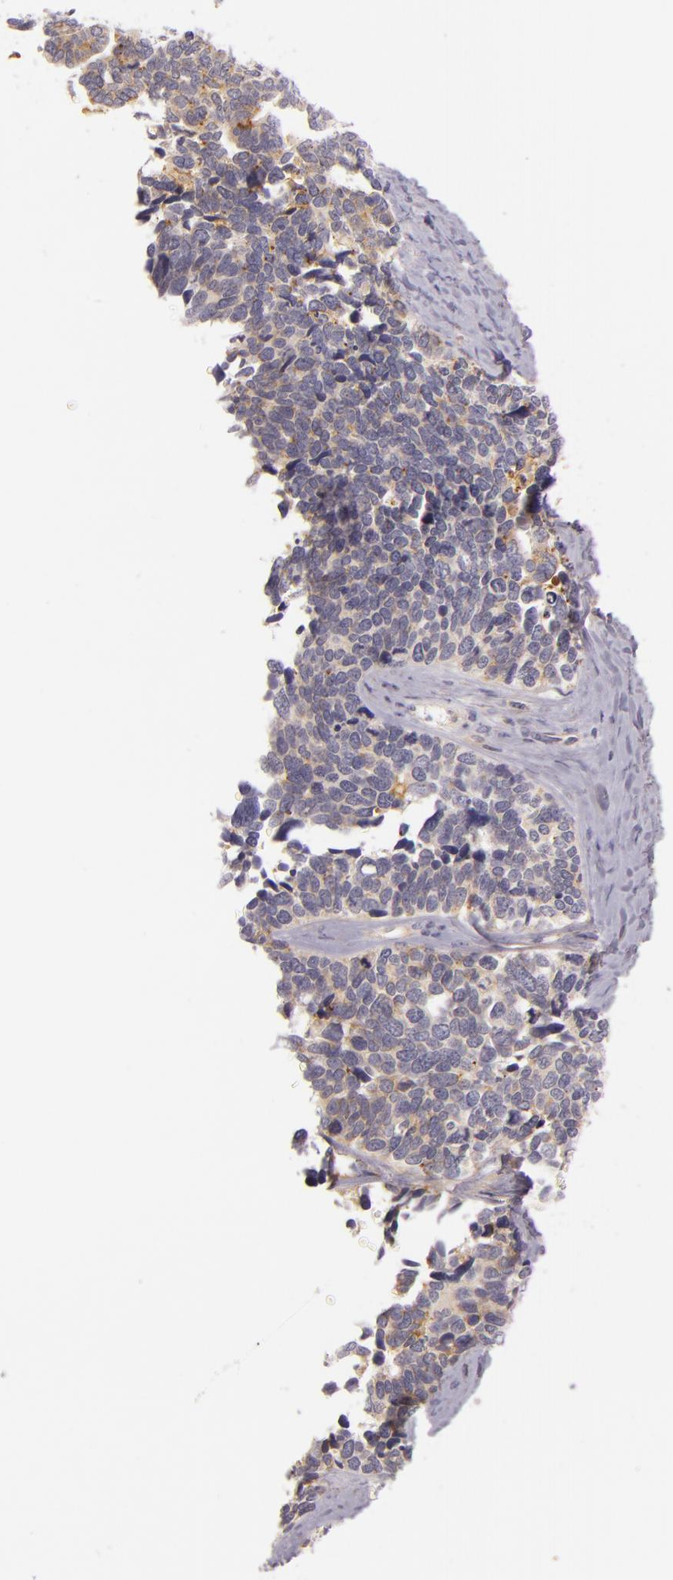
{"staining": {"intensity": "moderate", "quantity": "25%-75%", "location": "cytoplasmic/membranous"}, "tissue": "ovarian cancer", "cell_type": "Tumor cells", "image_type": "cancer", "snomed": [{"axis": "morphology", "description": "Cystadenocarcinoma, serous, NOS"}, {"axis": "topography", "description": "Ovary"}], "caption": "Immunohistochemical staining of ovarian cancer demonstrates medium levels of moderate cytoplasmic/membranous expression in about 25%-75% of tumor cells.", "gene": "CTSF", "patient": {"sex": "female", "age": 77}}